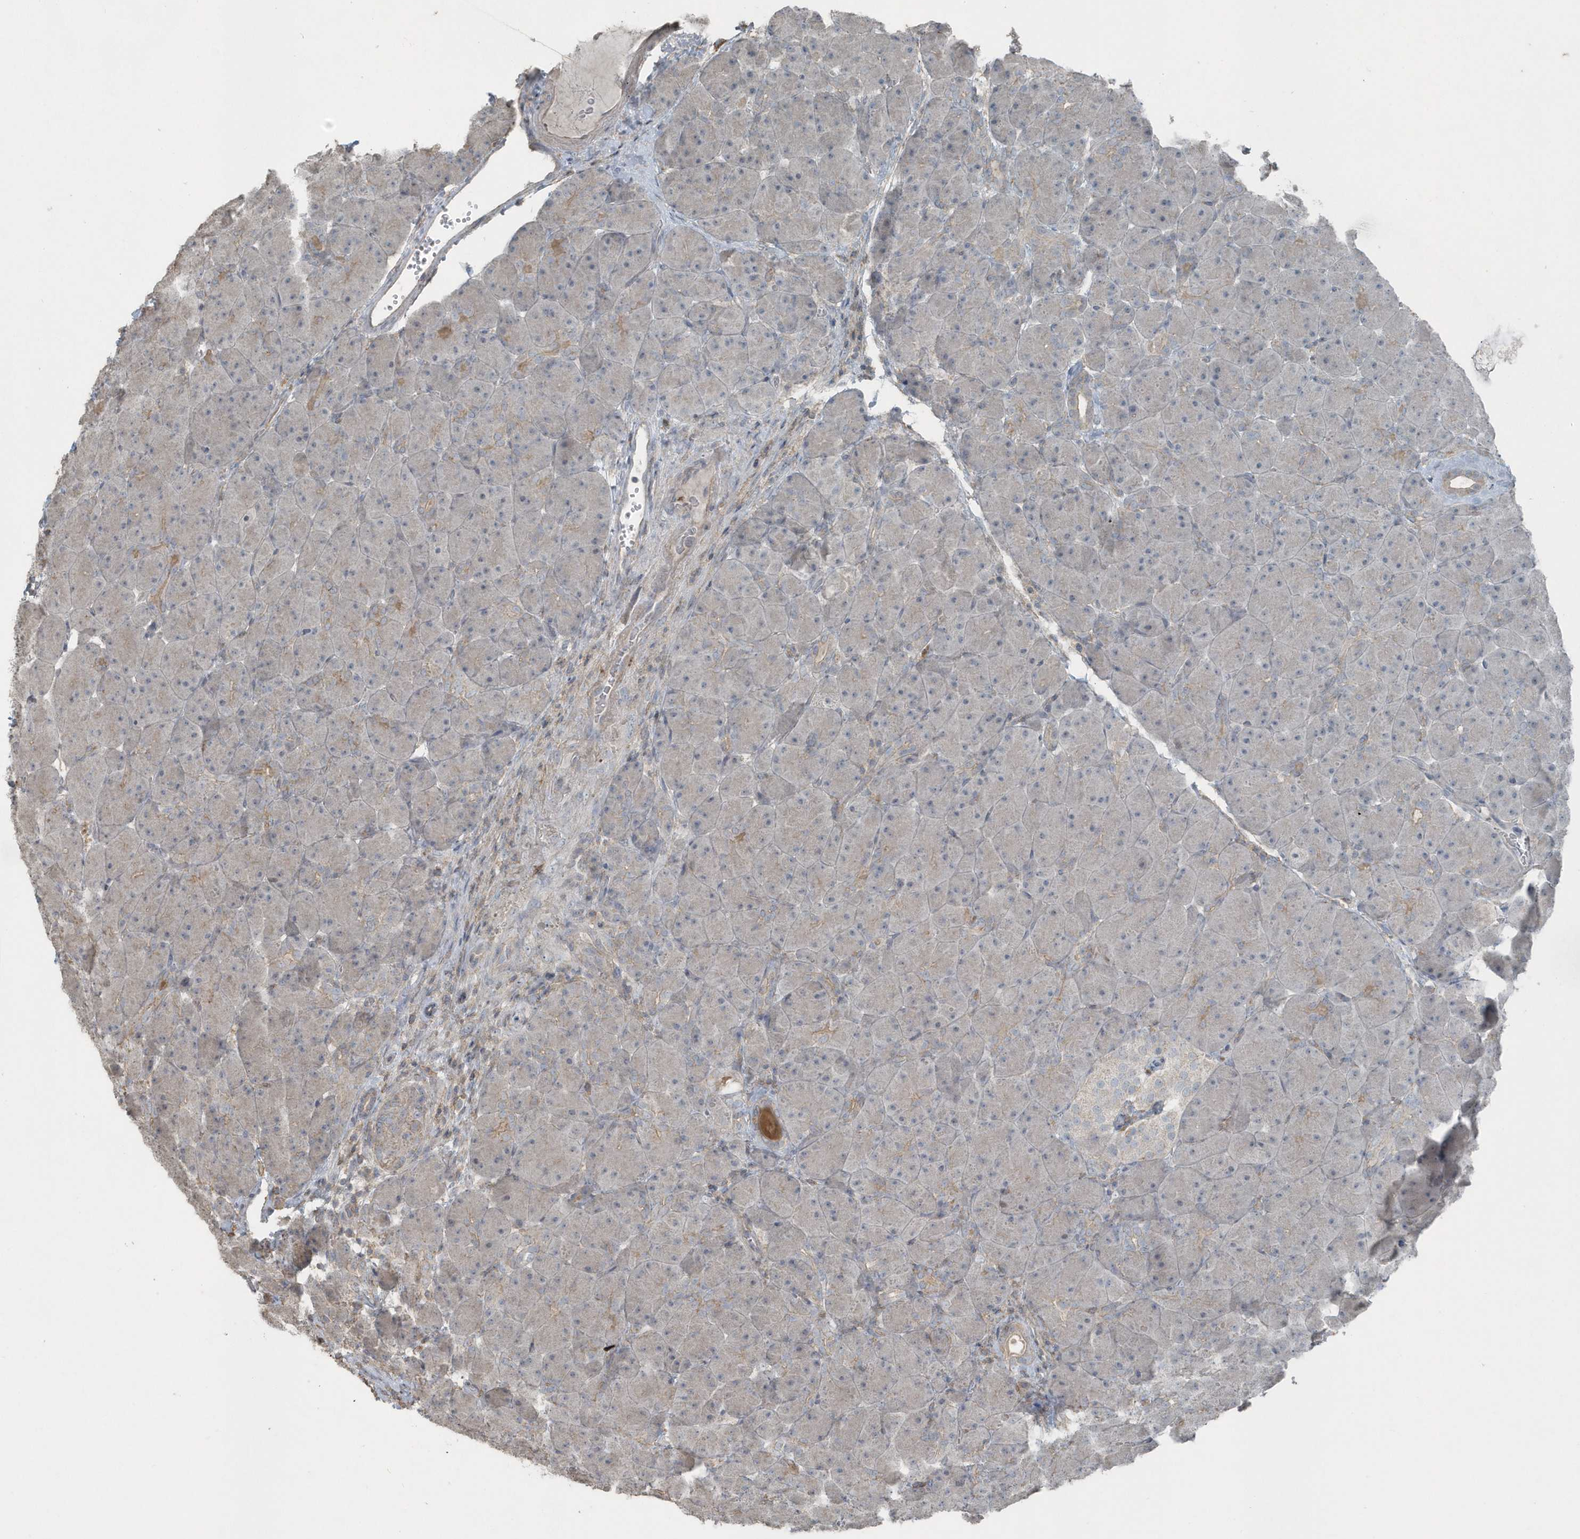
{"staining": {"intensity": "weak", "quantity": "25%-75%", "location": "cytoplasmic/membranous"}, "tissue": "pancreas", "cell_type": "Exocrine glandular cells", "image_type": "normal", "snomed": [{"axis": "morphology", "description": "Normal tissue, NOS"}, {"axis": "topography", "description": "Pancreas"}], "caption": "A low amount of weak cytoplasmic/membranous expression is appreciated in about 25%-75% of exocrine glandular cells in benign pancreas. The staining was performed using DAB (3,3'-diaminobenzidine), with brown indicating positive protein expression. Nuclei are stained blue with hematoxylin.", "gene": "ACTC1", "patient": {"sex": "male", "age": 66}}